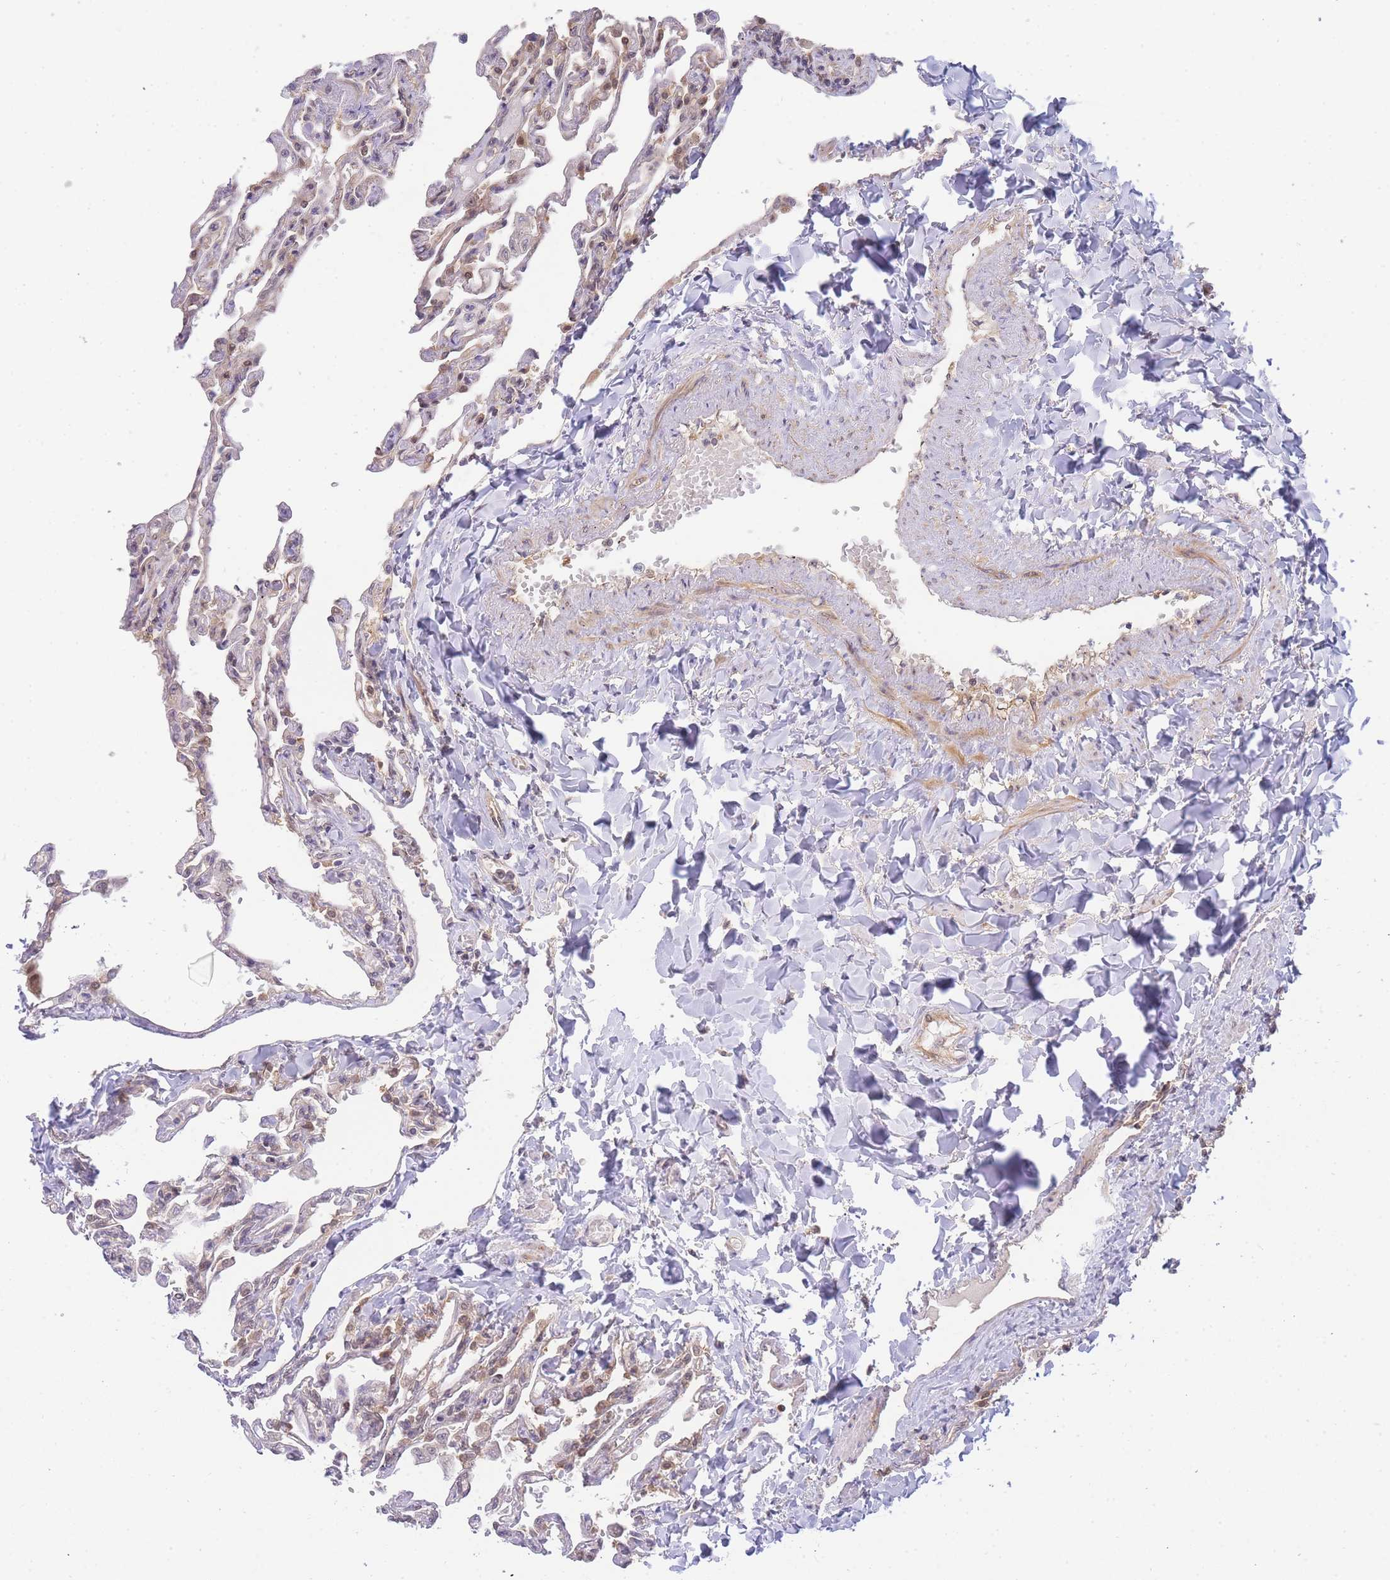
{"staining": {"intensity": "moderate", "quantity": "25%-75%", "location": "cytoplasmic/membranous,nuclear"}, "tissue": "lung", "cell_type": "Alveolar cells", "image_type": "normal", "snomed": [{"axis": "morphology", "description": "Normal tissue, NOS"}, {"axis": "topography", "description": "Lung"}], "caption": "Protein staining demonstrates moderate cytoplasmic/membranous,nuclear positivity in about 25%-75% of alveolar cells in unremarkable lung.", "gene": "KIAA1191", "patient": {"sex": "male", "age": 21}}